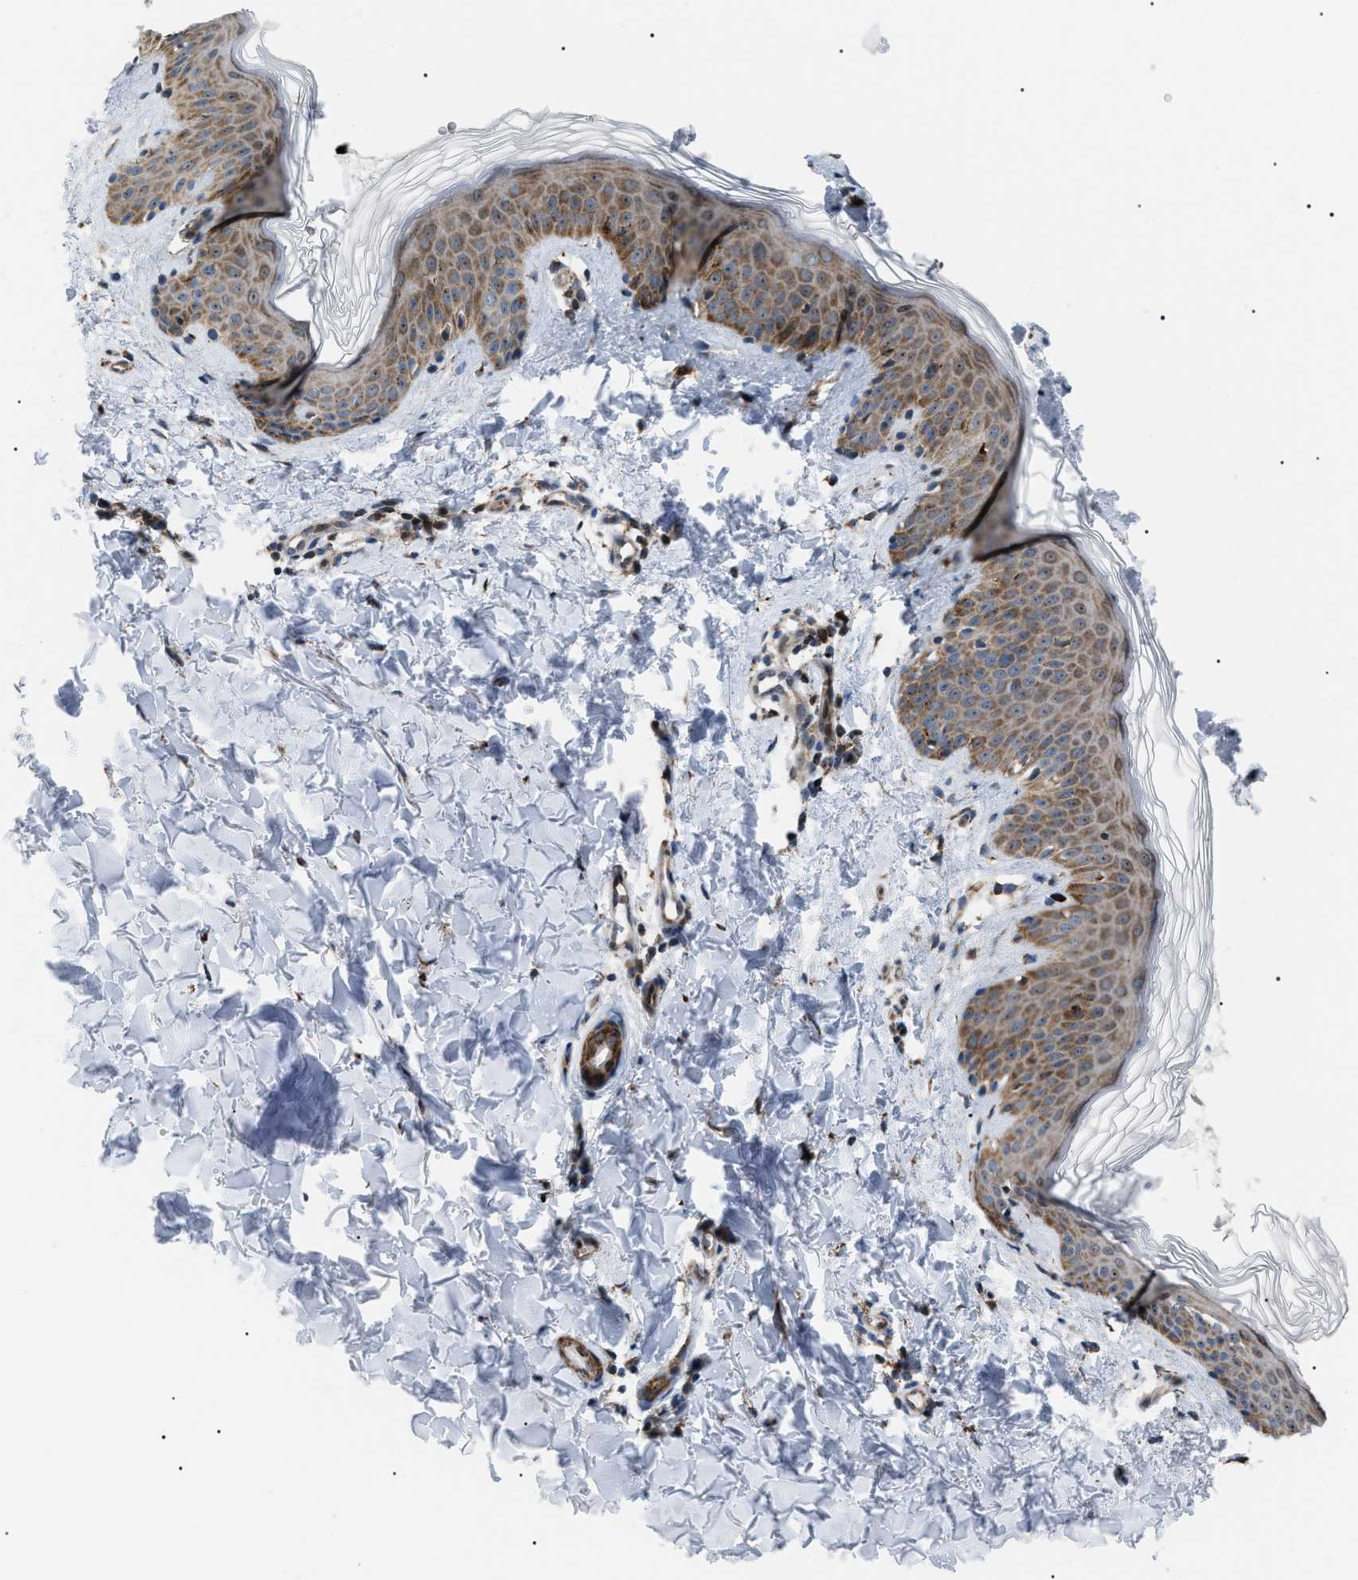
{"staining": {"intensity": "weak", "quantity": ">75%", "location": "cytoplasmic/membranous,nuclear"}, "tissue": "skin", "cell_type": "Fibroblasts", "image_type": "normal", "snomed": [{"axis": "morphology", "description": "Normal tissue, NOS"}, {"axis": "topography", "description": "Skin"}], "caption": "Weak cytoplasmic/membranous,nuclear staining is seen in approximately >75% of fibroblasts in unremarkable skin. (DAB (3,3'-diaminobenzidine) IHC with brightfield microscopy, high magnification).", "gene": "AGO2", "patient": {"sex": "male", "age": 40}}